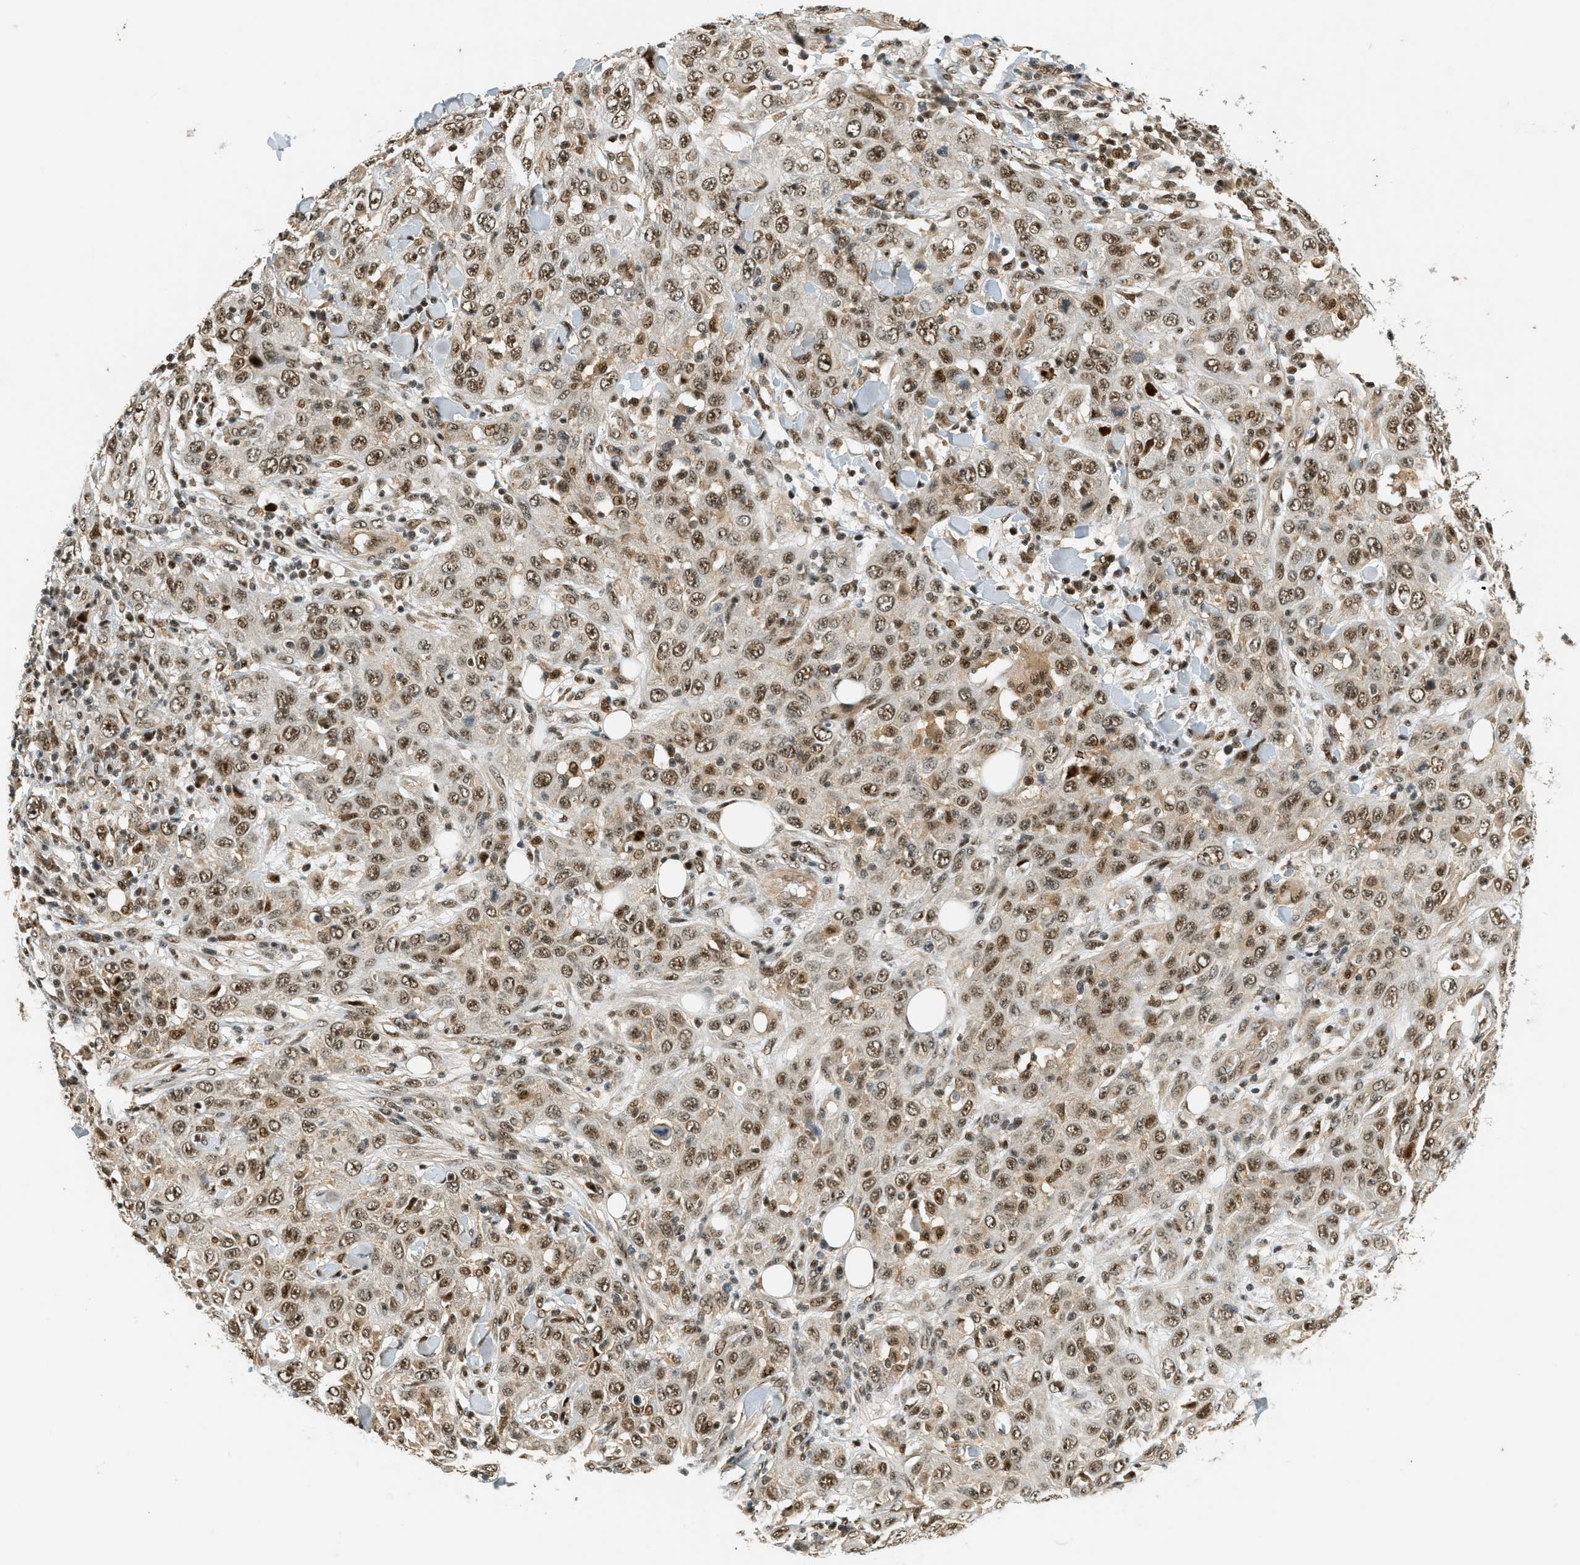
{"staining": {"intensity": "moderate", "quantity": ">75%", "location": "nuclear"}, "tissue": "skin cancer", "cell_type": "Tumor cells", "image_type": "cancer", "snomed": [{"axis": "morphology", "description": "Squamous cell carcinoma, NOS"}, {"axis": "topography", "description": "Skin"}], "caption": "IHC photomicrograph of neoplastic tissue: skin squamous cell carcinoma stained using IHC demonstrates medium levels of moderate protein expression localized specifically in the nuclear of tumor cells, appearing as a nuclear brown color.", "gene": "FOXM1", "patient": {"sex": "female", "age": 88}}